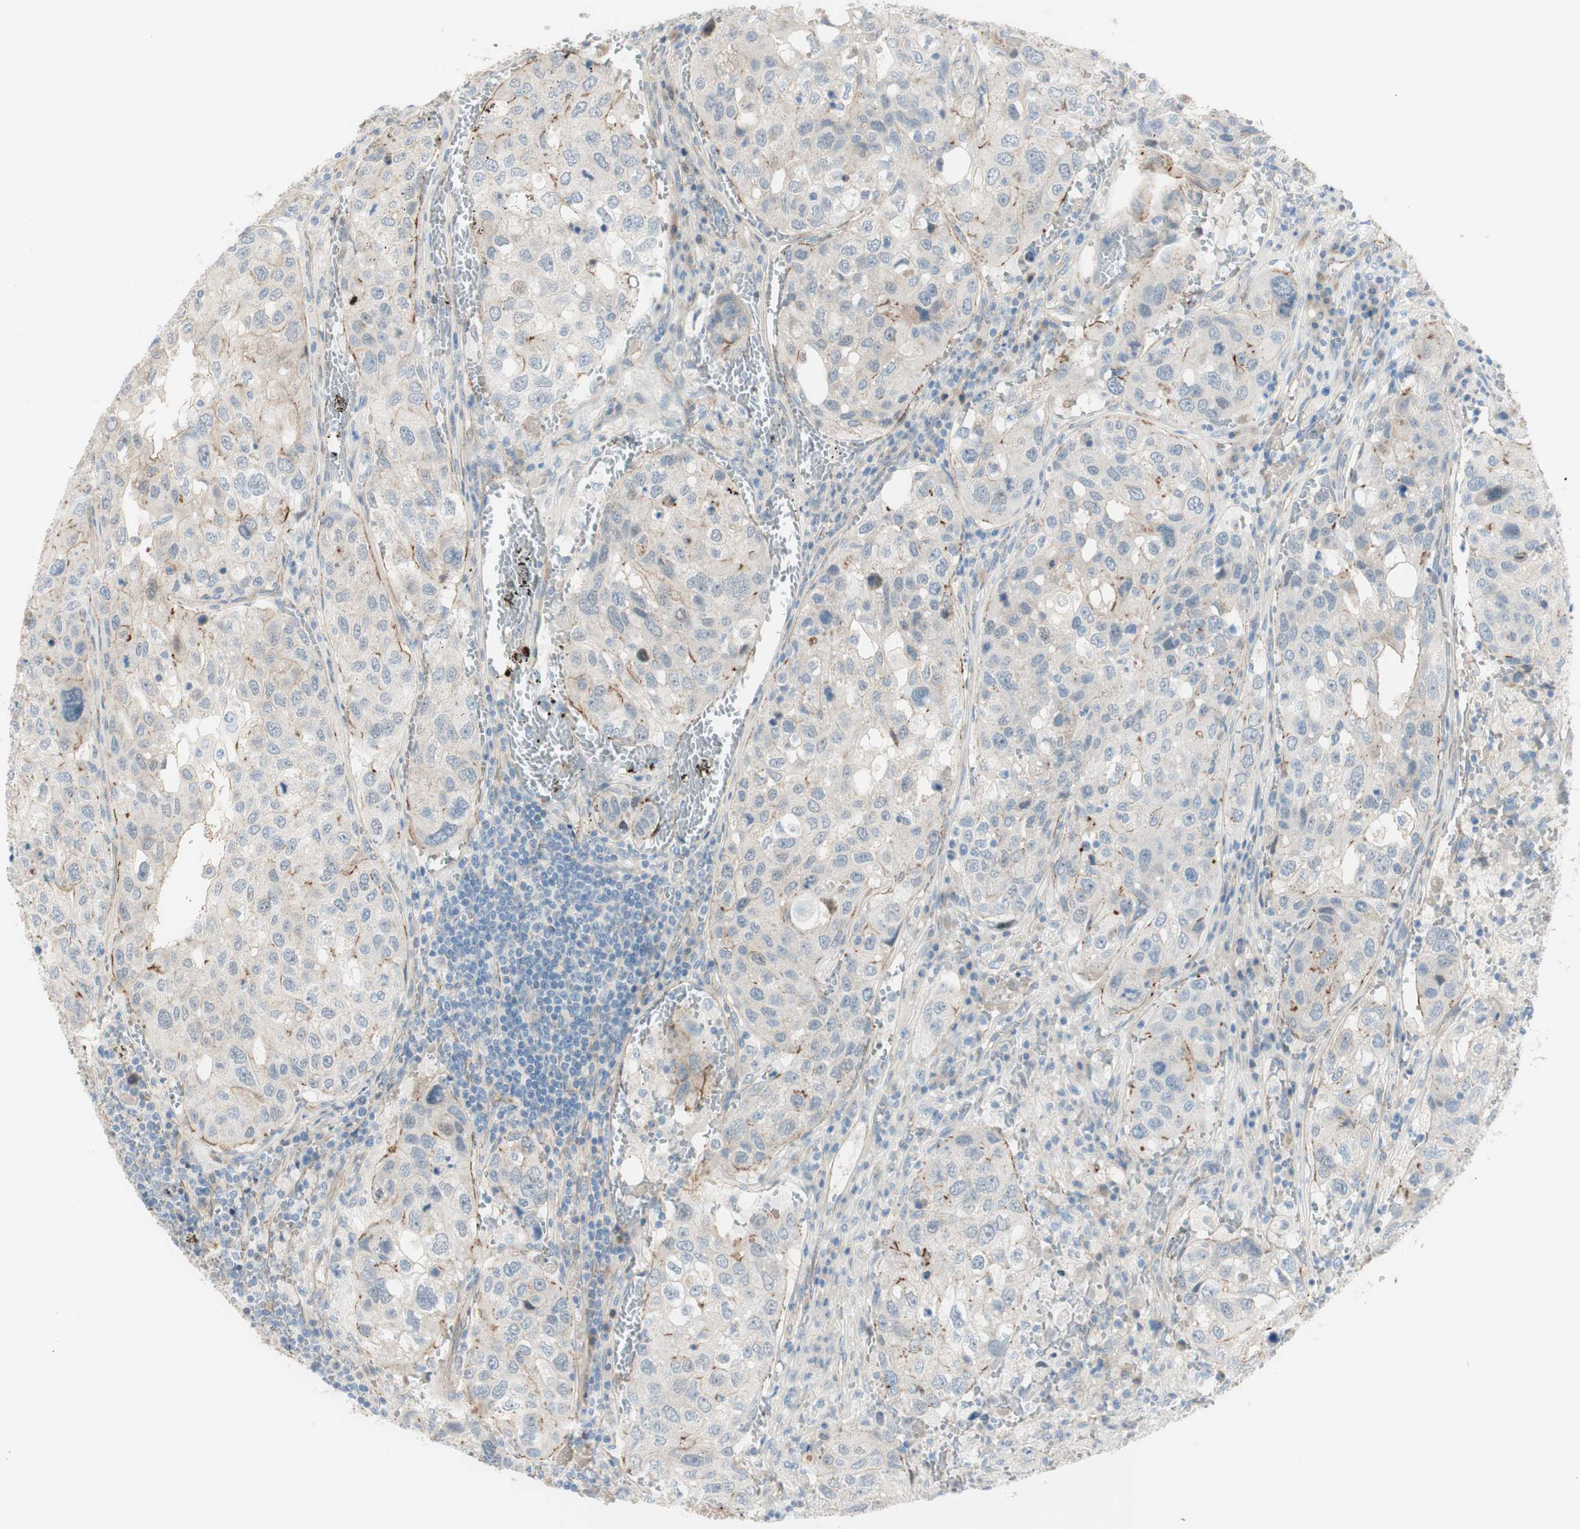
{"staining": {"intensity": "weak", "quantity": "25%-75%", "location": "cytoplasmic/membranous"}, "tissue": "urothelial cancer", "cell_type": "Tumor cells", "image_type": "cancer", "snomed": [{"axis": "morphology", "description": "Urothelial carcinoma, High grade"}, {"axis": "topography", "description": "Lymph node"}, {"axis": "topography", "description": "Urinary bladder"}], "caption": "Protein expression analysis of human urothelial cancer reveals weak cytoplasmic/membranous staining in approximately 25%-75% of tumor cells.", "gene": "TJP1", "patient": {"sex": "male", "age": 51}}